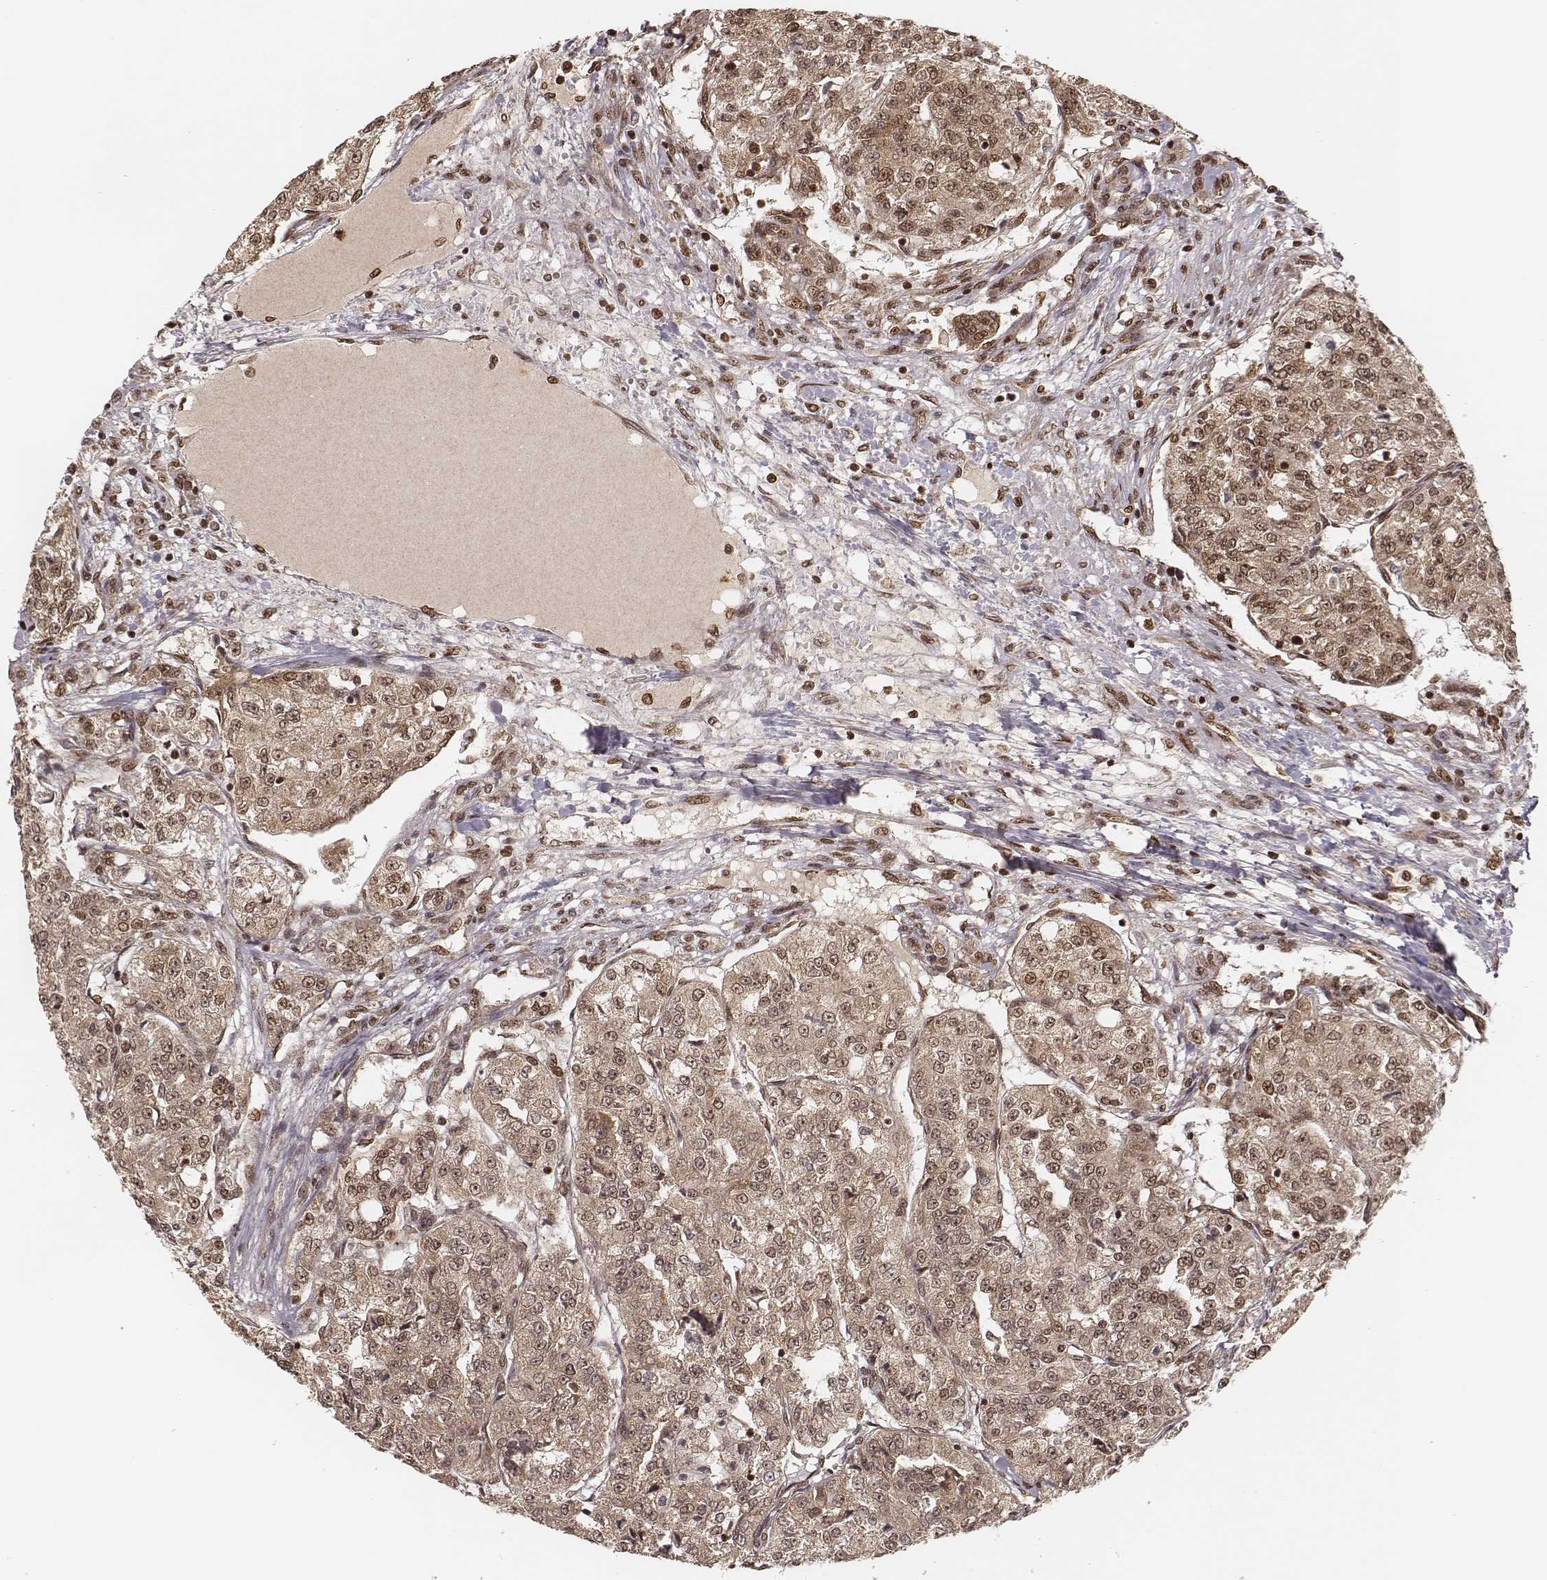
{"staining": {"intensity": "moderate", "quantity": "<25%", "location": "cytoplasmic/membranous,nuclear"}, "tissue": "renal cancer", "cell_type": "Tumor cells", "image_type": "cancer", "snomed": [{"axis": "morphology", "description": "Adenocarcinoma, NOS"}, {"axis": "topography", "description": "Kidney"}], "caption": "Human renal adenocarcinoma stained for a protein (brown) exhibits moderate cytoplasmic/membranous and nuclear positive expression in about <25% of tumor cells.", "gene": "NFX1", "patient": {"sex": "female", "age": 63}}